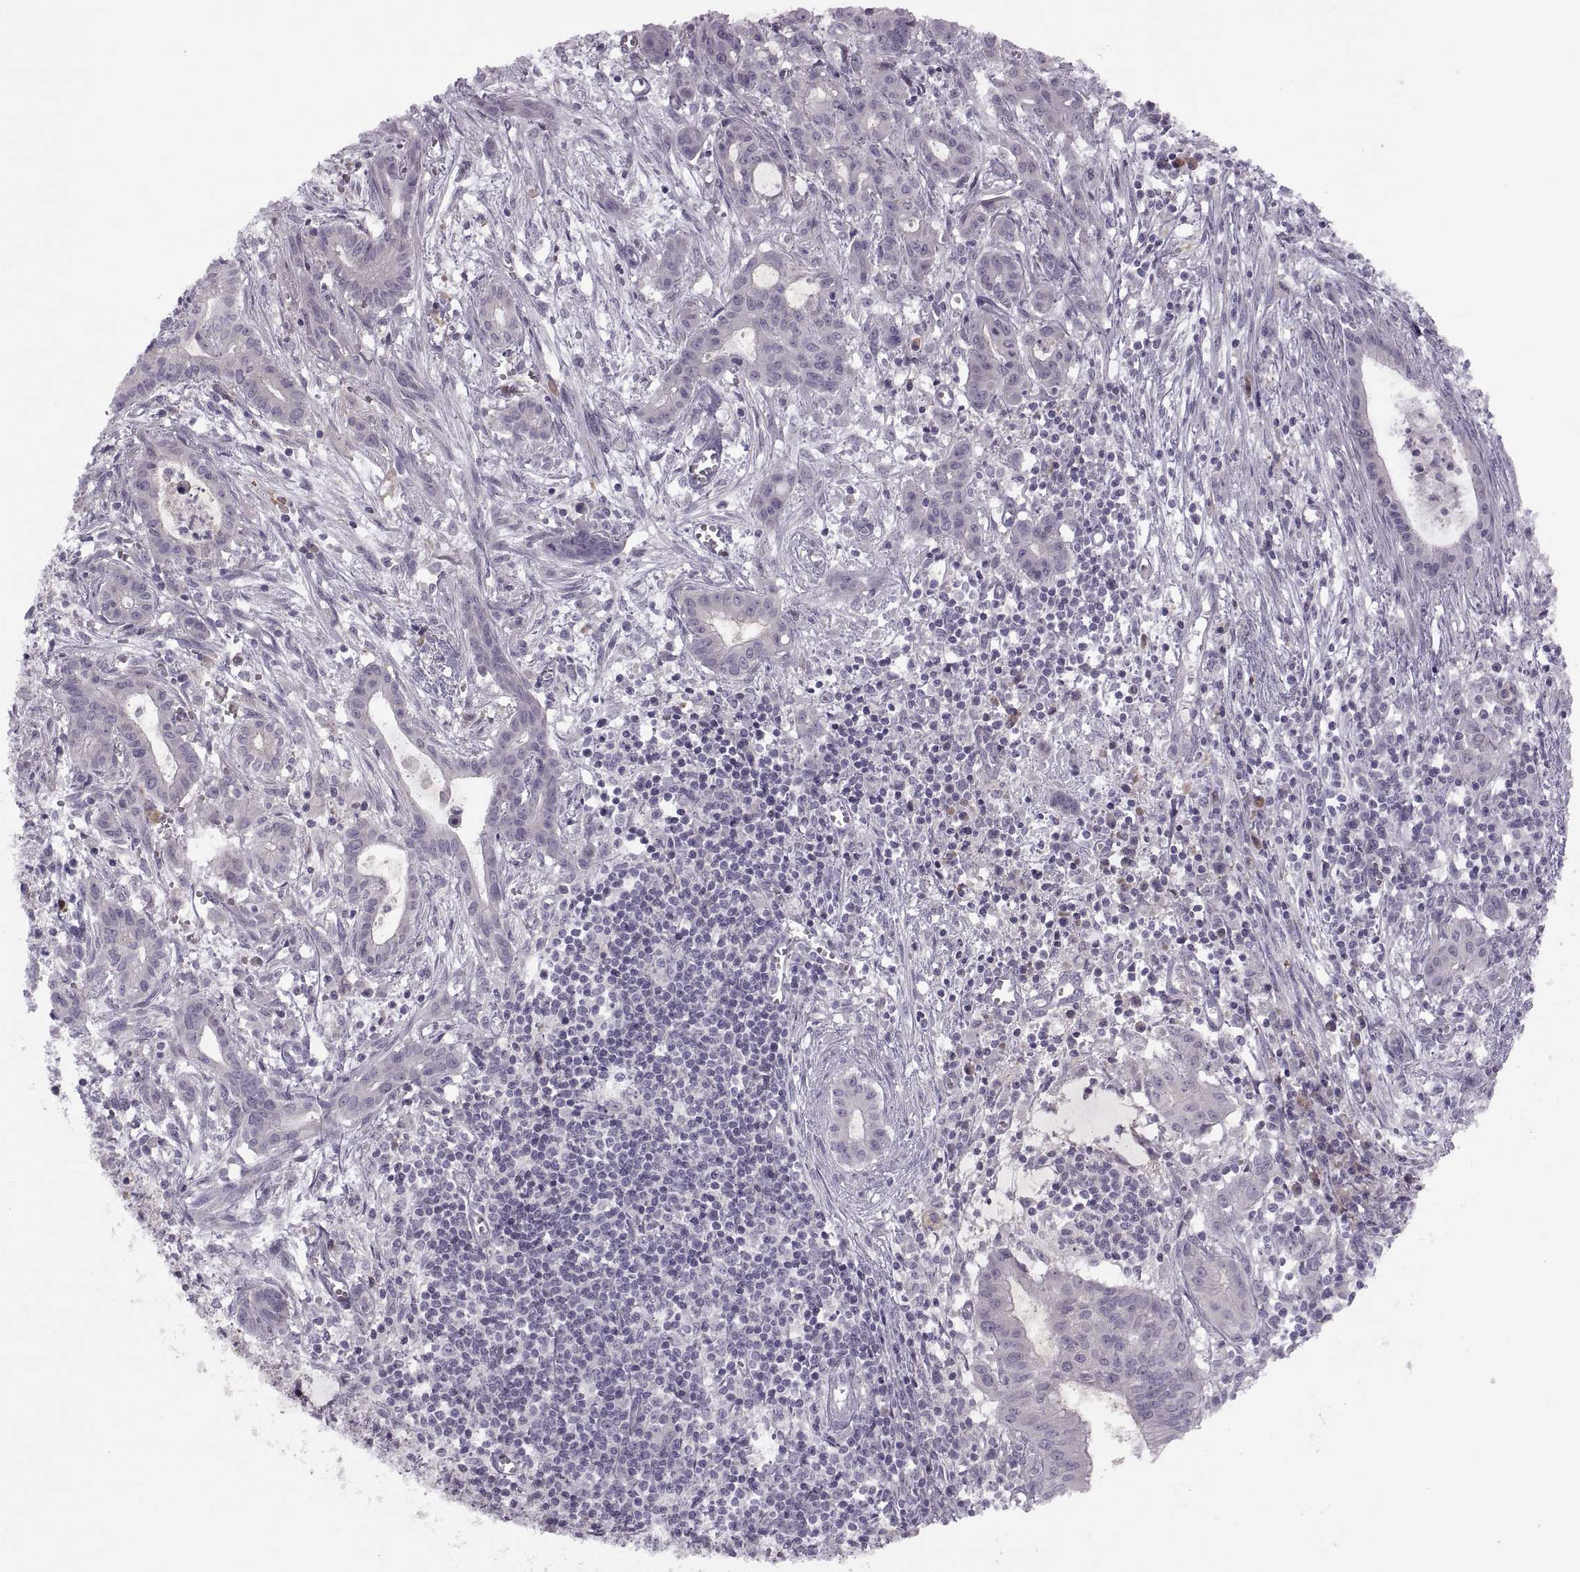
{"staining": {"intensity": "negative", "quantity": "none", "location": "none"}, "tissue": "pancreatic cancer", "cell_type": "Tumor cells", "image_type": "cancer", "snomed": [{"axis": "morphology", "description": "Adenocarcinoma, NOS"}, {"axis": "topography", "description": "Pancreas"}], "caption": "This is an immunohistochemistry photomicrograph of human pancreatic cancer. There is no positivity in tumor cells.", "gene": "H2AP", "patient": {"sex": "male", "age": 48}}